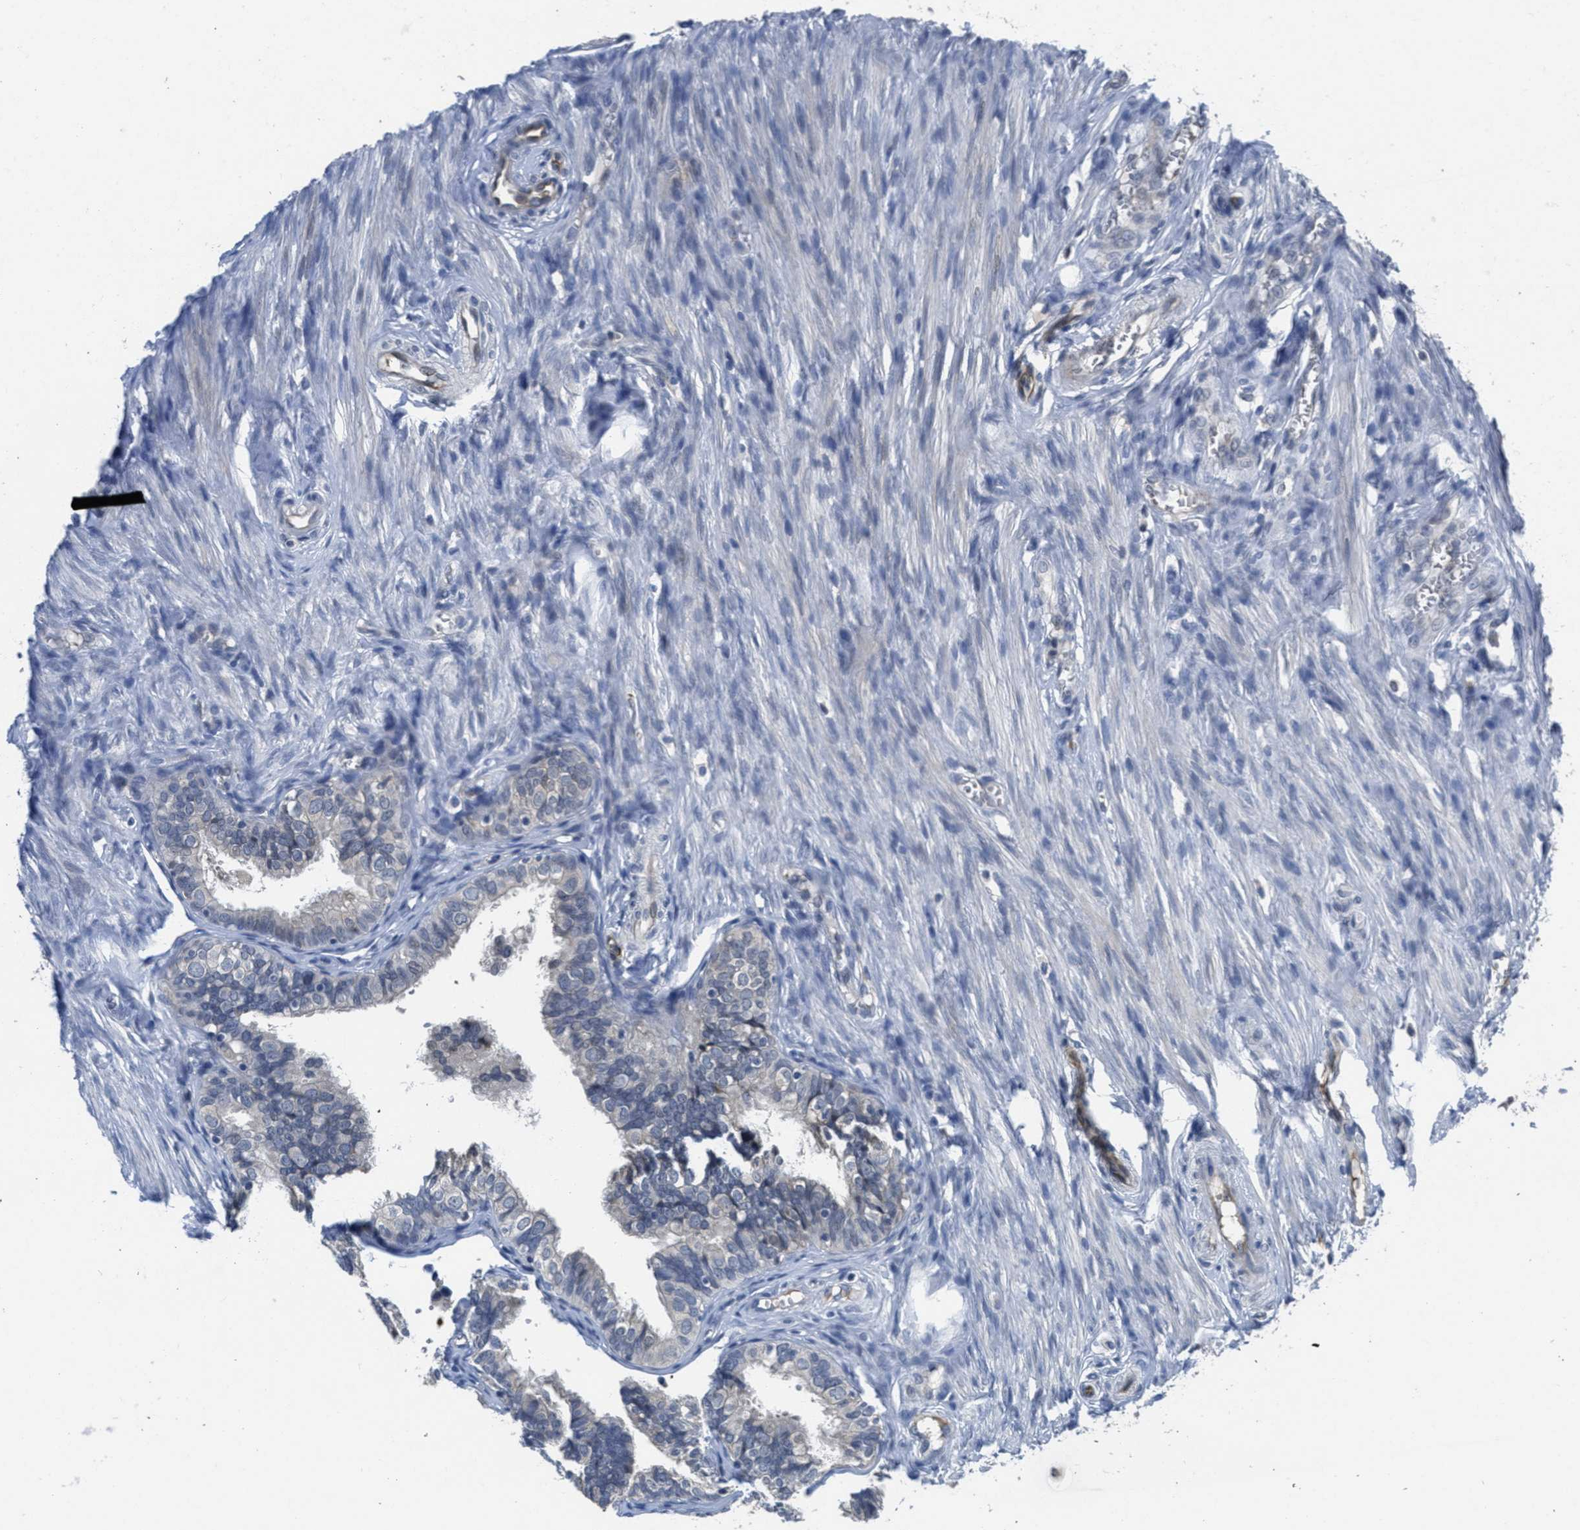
{"staining": {"intensity": "negative", "quantity": "none", "location": "none"}, "tissue": "fallopian tube", "cell_type": "Glandular cells", "image_type": "normal", "snomed": [{"axis": "morphology", "description": "Normal tissue, NOS"}, {"axis": "topography", "description": "Fallopian tube"}], "caption": "Immunohistochemistry image of normal human fallopian tube stained for a protein (brown), which exhibits no staining in glandular cells.", "gene": "ANGPT1", "patient": {"sex": "female", "age": 46}}